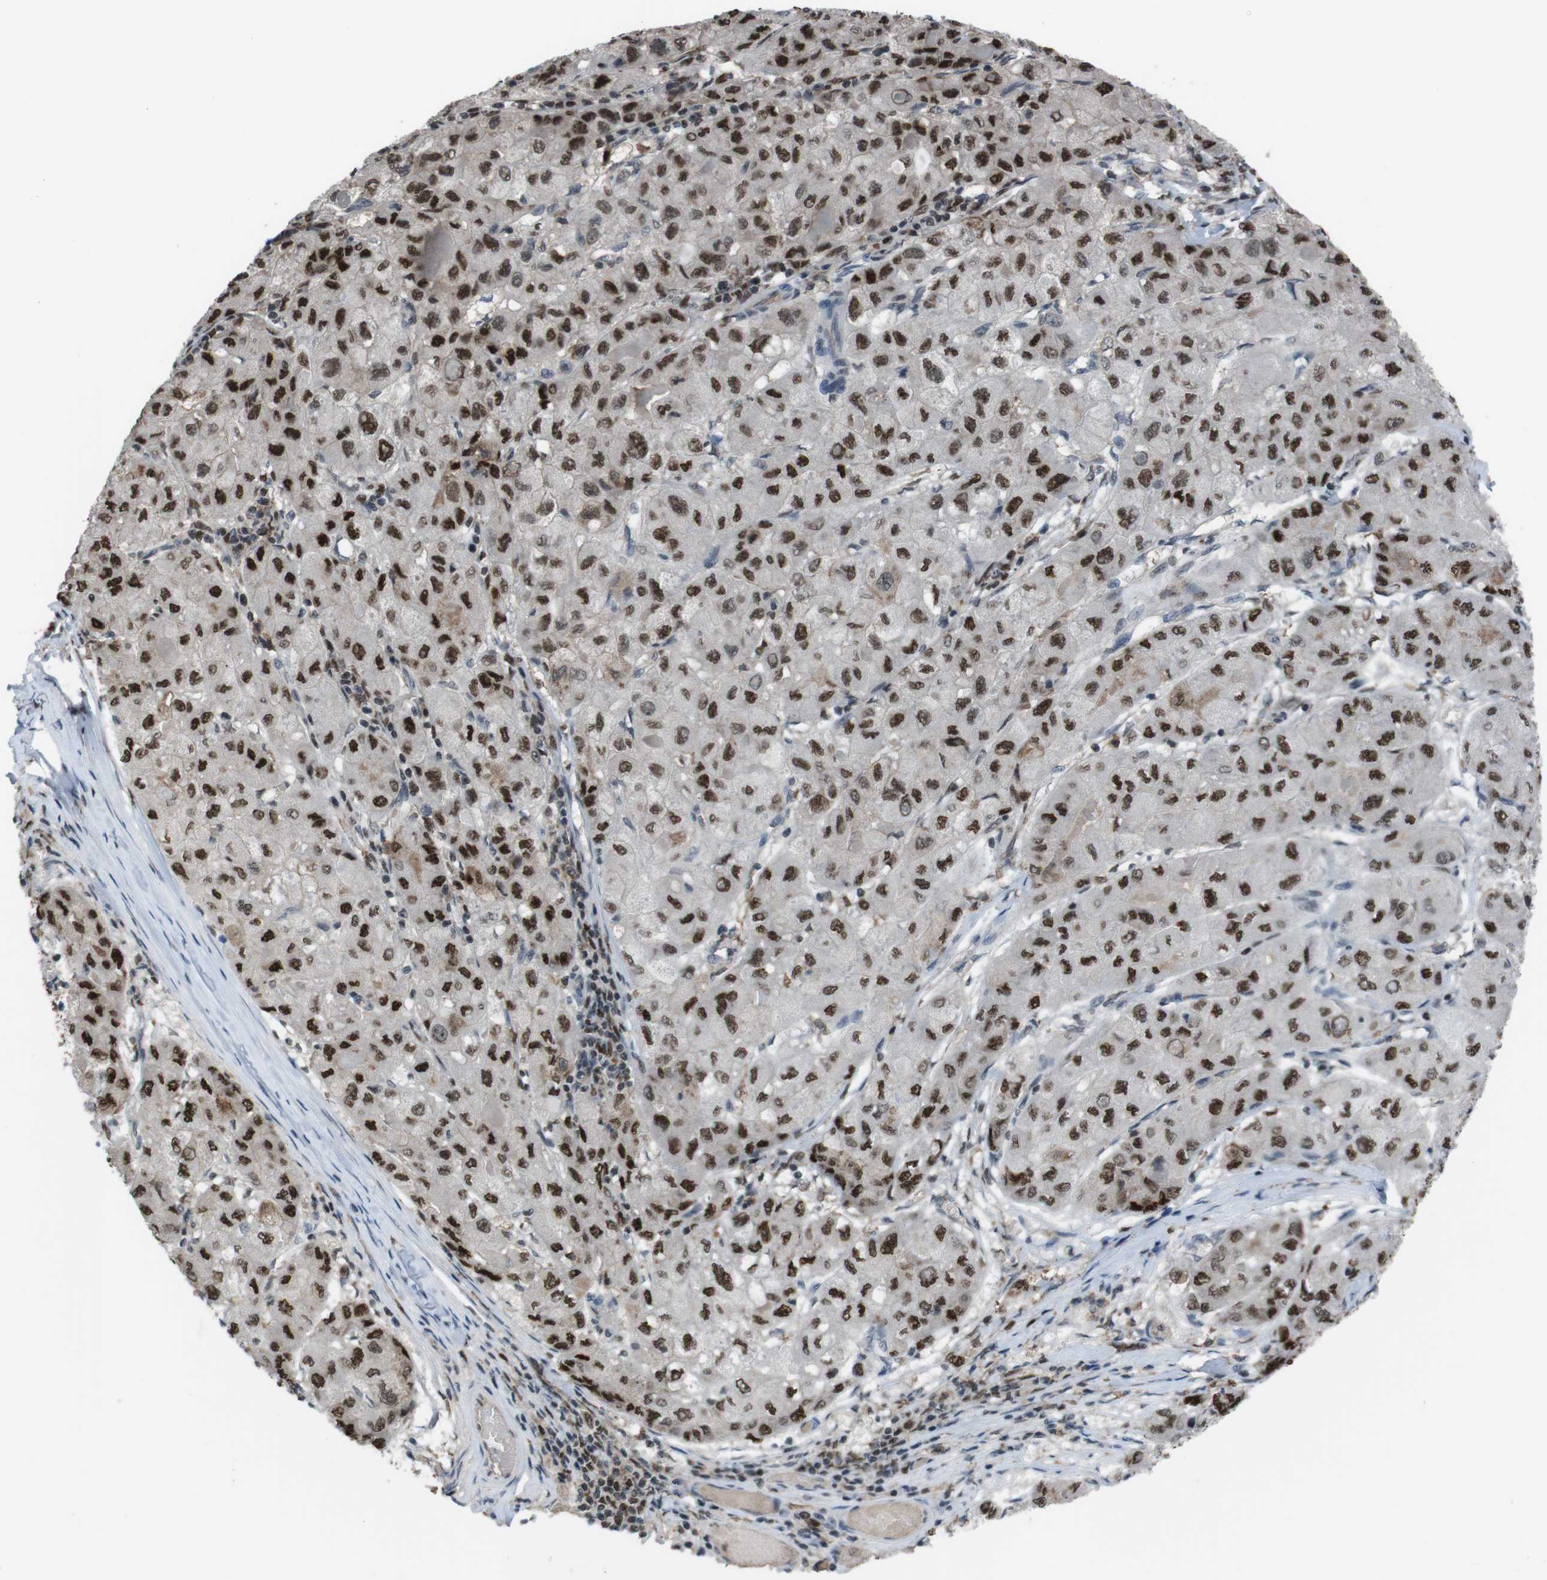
{"staining": {"intensity": "strong", "quantity": ">75%", "location": "nuclear"}, "tissue": "liver cancer", "cell_type": "Tumor cells", "image_type": "cancer", "snomed": [{"axis": "morphology", "description": "Carcinoma, Hepatocellular, NOS"}, {"axis": "topography", "description": "Liver"}], "caption": "Human liver hepatocellular carcinoma stained with a protein marker displays strong staining in tumor cells.", "gene": "SUB1", "patient": {"sex": "male", "age": 80}}